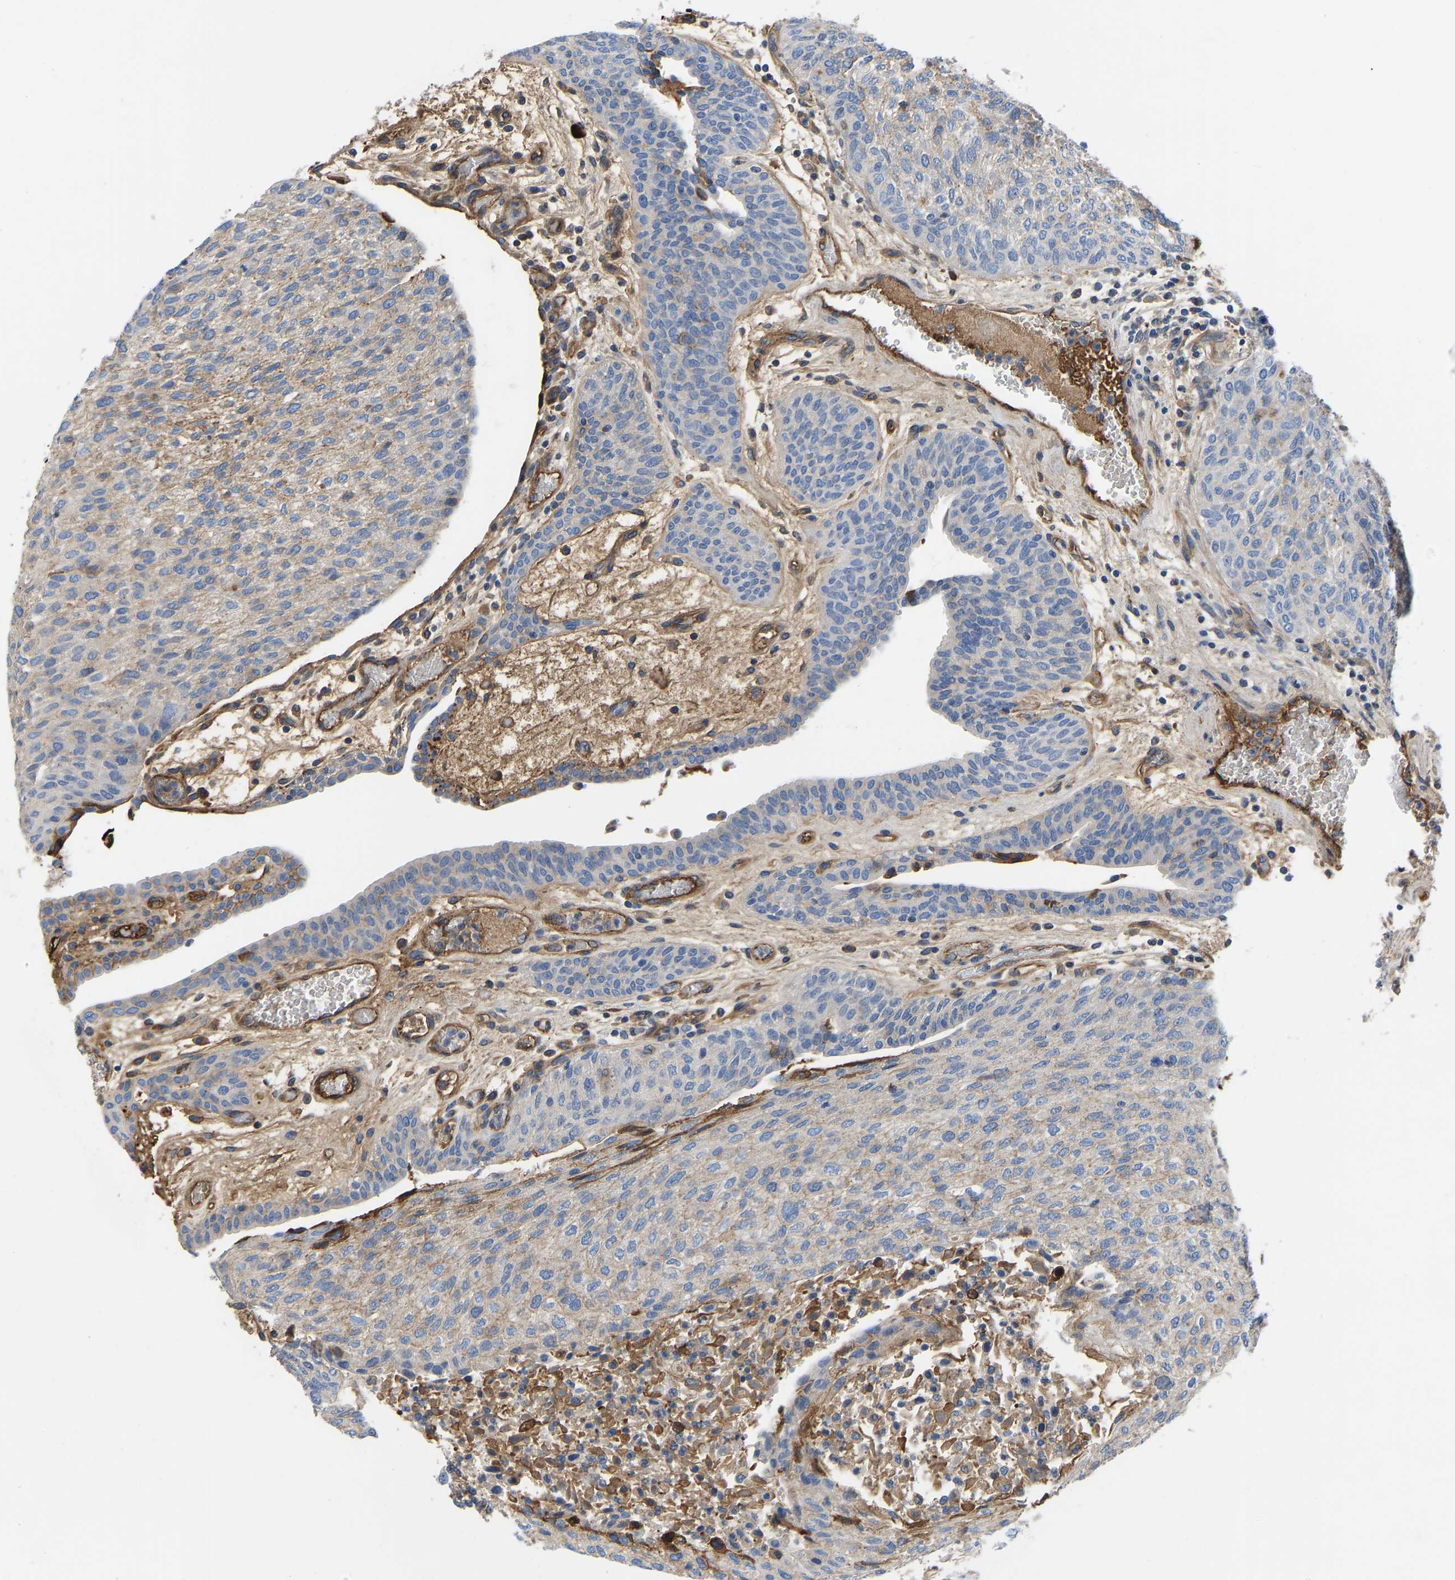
{"staining": {"intensity": "weak", "quantity": "<25%", "location": "cytoplasmic/membranous"}, "tissue": "urothelial cancer", "cell_type": "Tumor cells", "image_type": "cancer", "snomed": [{"axis": "morphology", "description": "Urothelial carcinoma, Low grade"}, {"axis": "morphology", "description": "Urothelial carcinoma, High grade"}, {"axis": "topography", "description": "Urinary bladder"}], "caption": "IHC histopathology image of neoplastic tissue: urothelial cancer stained with DAB displays no significant protein positivity in tumor cells. The staining was performed using DAB to visualize the protein expression in brown, while the nuclei were stained in blue with hematoxylin (Magnification: 20x).", "gene": "HSPG2", "patient": {"sex": "male", "age": 35}}